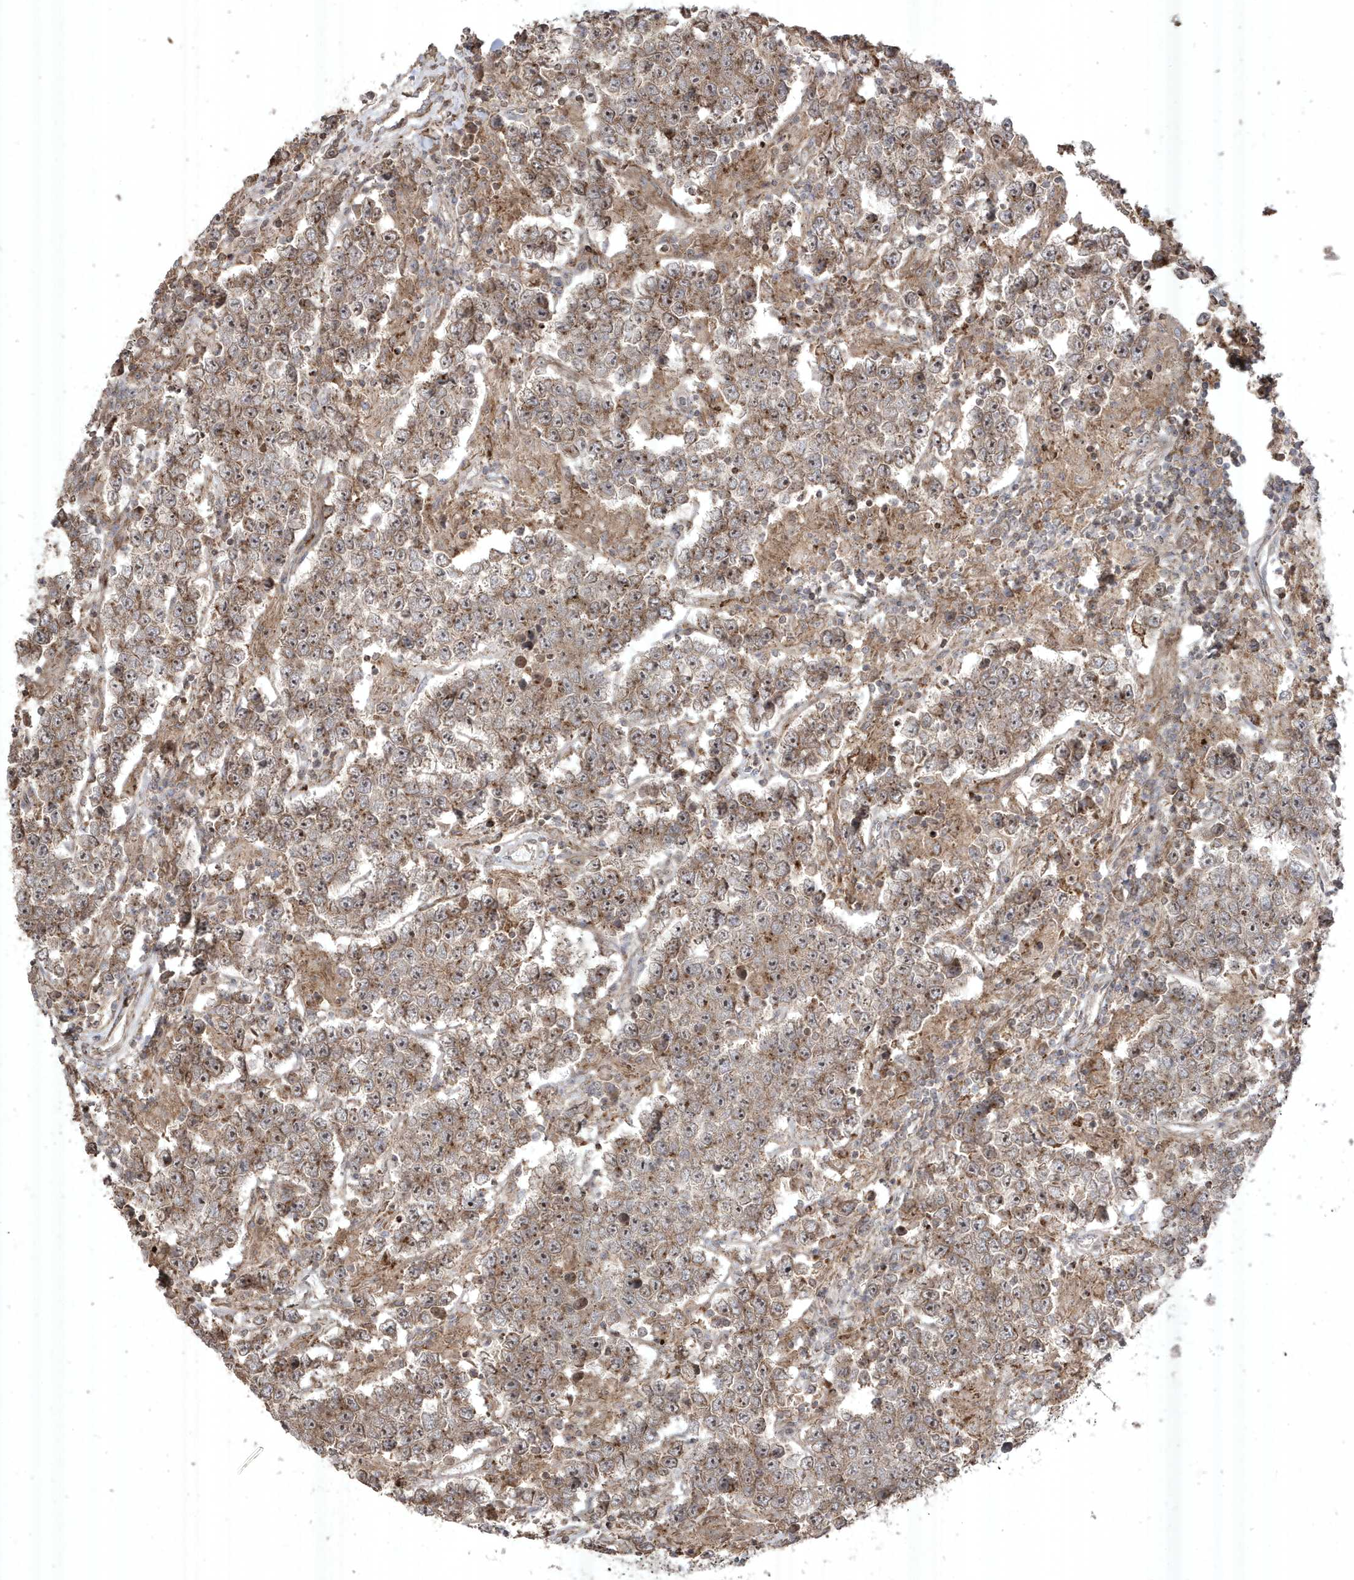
{"staining": {"intensity": "moderate", "quantity": "25%-75%", "location": "cytoplasmic/membranous"}, "tissue": "testis cancer", "cell_type": "Tumor cells", "image_type": "cancer", "snomed": [{"axis": "morphology", "description": "Normal tissue, NOS"}, {"axis": "morphology", "description": "Urothelial carcinoma, High grade"}, {"axis": "morphology", "description": "Seminoma, NOS"}, {"axis": "morphology", "description": "Carcinoma, Embryonal, NOS"}, {"axis": "topography", "description": "Urinary bladder"}, {"axis": "topography", "description": "Testis"}], "caption": "Embryonal carcinoma (testis) stained with a protein marker demonstrates moderate staining in tumor cells.", "gene": "CETN3", "patient": {"sex": "male", "age": 41}}